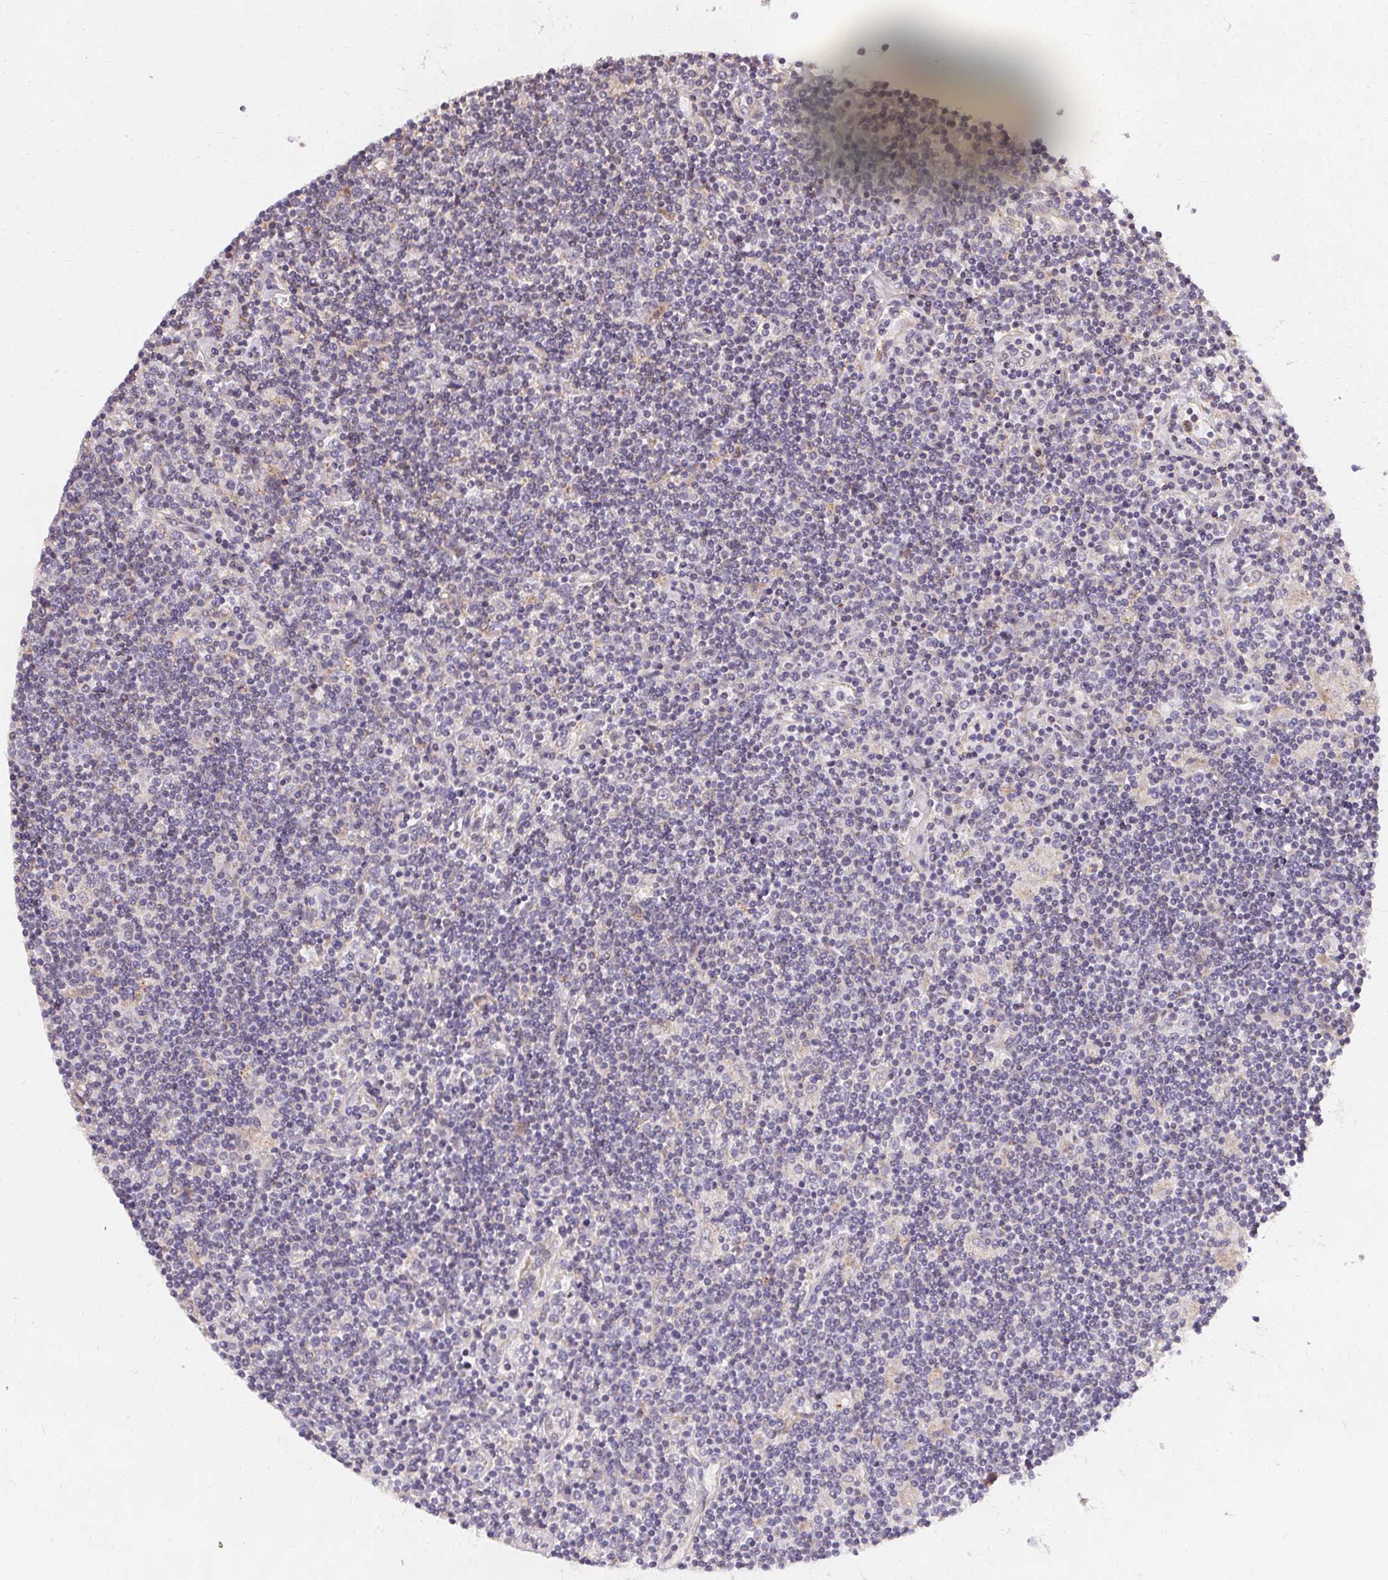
{"staining": {"intensity": "negative", "quantity": "none", "location": "none"}, "tissue": "lymphoma", "cell_type": "Tumor cells", "image_type": "cancer", "snomed": [{"axis": "morphology", "description": "Hodgkin's disease, NOS"}, {"axis": "topography", "description": "Lymph node"}], "caption": "The image demonstrates no significant staining in tumor cells of Hodgkin's disease.", "gene": "APLP1", "patient": {"sex": "male", "age": 40}}